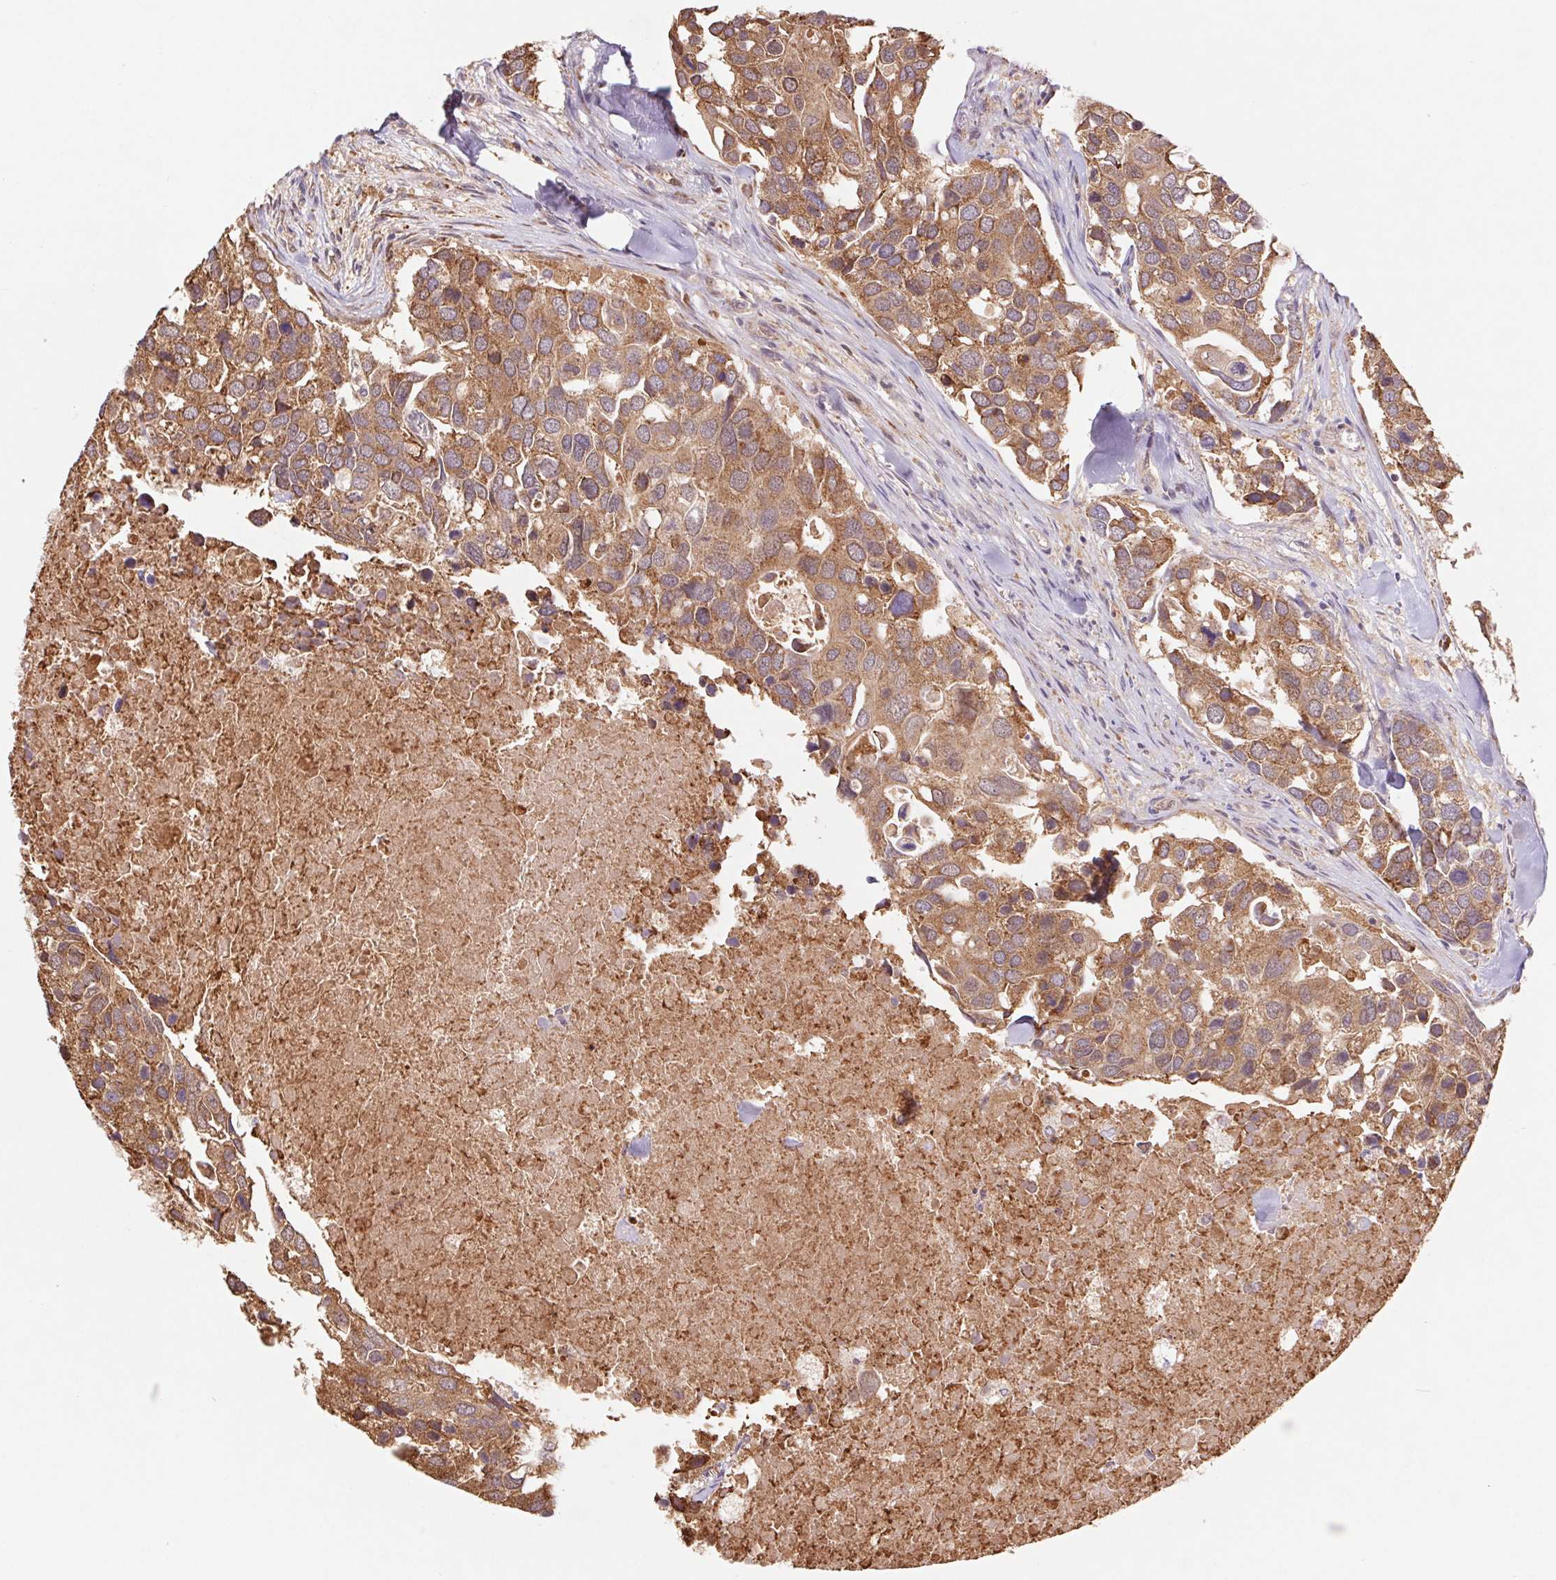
{"staining": {"intensity": "moderate", "quantity": ">75%", "location": "cytoplasmic/membranous"}, "tissue": "breast cancer", "cell_type": "Tumor cells", "image_type": "cancer", "snomed": [{"axis": "morphology", "description": "Duct carcinoma"}, {"axis": "topography", "description": "Breast"}], "caption": "A micrograph of invasive ductal carcinoma (breast) stained for a protein displays moderate cytoplasmic/membranous brown staining in tumor cells.", "gene": "RRM1", "patient": {"sex": "female", "age": 83}}